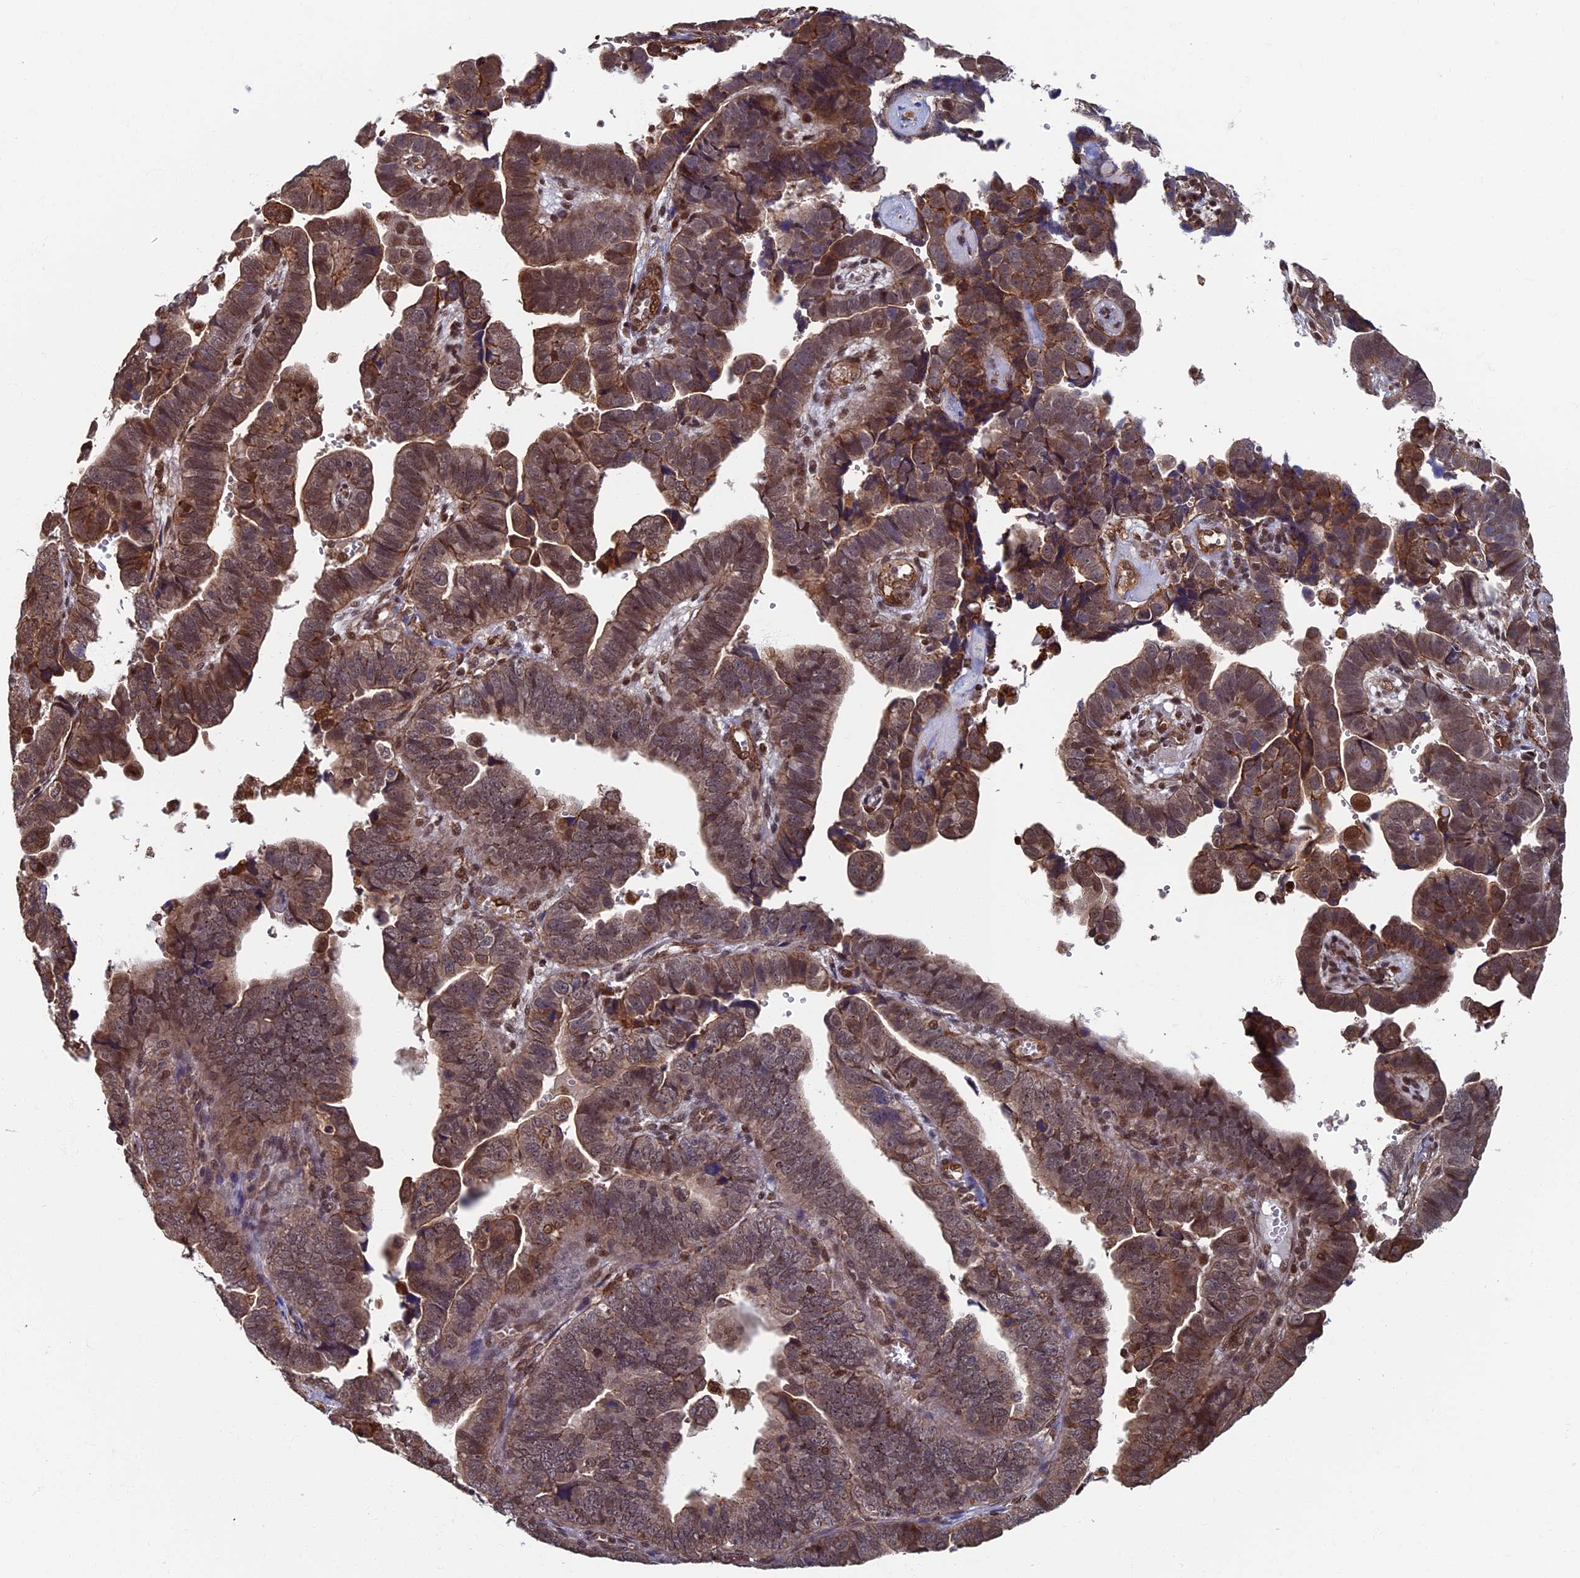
{"staining": {"intensity": "moderate", "quantity": "25%-75%", "location": "cytoplasmic/membranous,nuclear"}, "tissue": "endometrial cancer", "cell_type": "Tumor cells", "image_type": "cancer", "snomed": [{"axis": "morphology", "description": "Adenocarcinoma, NOS"}, {"axis": "topography", "description": "Endometrium"}], "caption": "This histopathology image exhibits immunohistochemistry (IHC) staining of human endometrial adenocarcinoma, with medium moderate cytoplasmic/membranous and nuclear staining in approximately 25%-75% of tumor cells.", "gene": "CTDP1", "patient": {"sex": "female", "age": 75}}